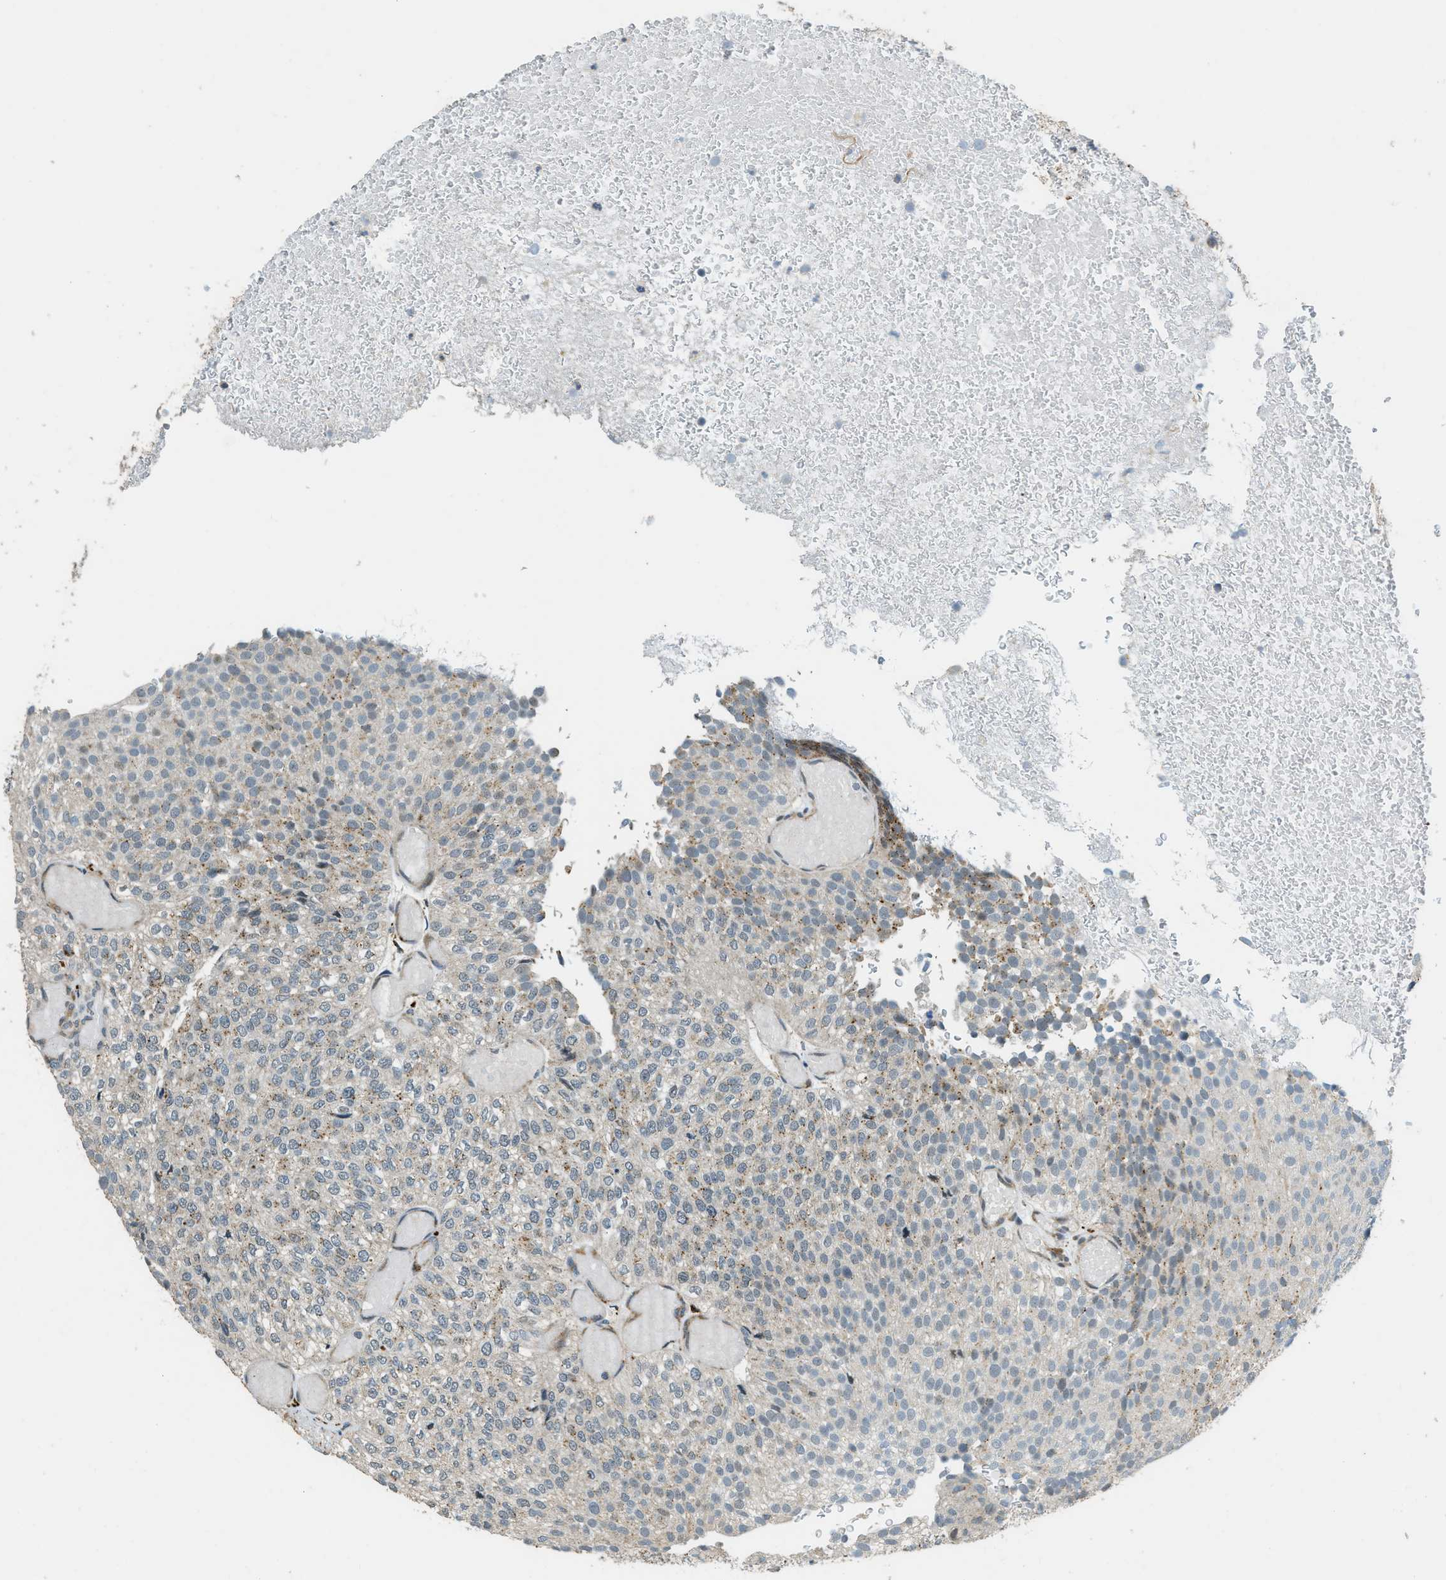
{"staining": {"intensity": "moderate", "quantity": "<25%", "location": "cytoplasmic/membranous"}, "tissue": "urothelial cancer", "cell_type": "Tumor cells", "image_type": "cancer", "snomed": [{"axis": "morphology", "description": "Urothelial carcinoma, Low grade"}, {"axis": "topography", "description": "Urinary bladder"}], "caption": "High-power microscopy captured an immunohistochemistry (IHC) photomicrograph of urothelial cancer, revealing moderate cytoplasmic/membranous staining in about <25% of tumor cells.", "gene": "HERC2", "patient": {"sex": "male", "age": 78}}